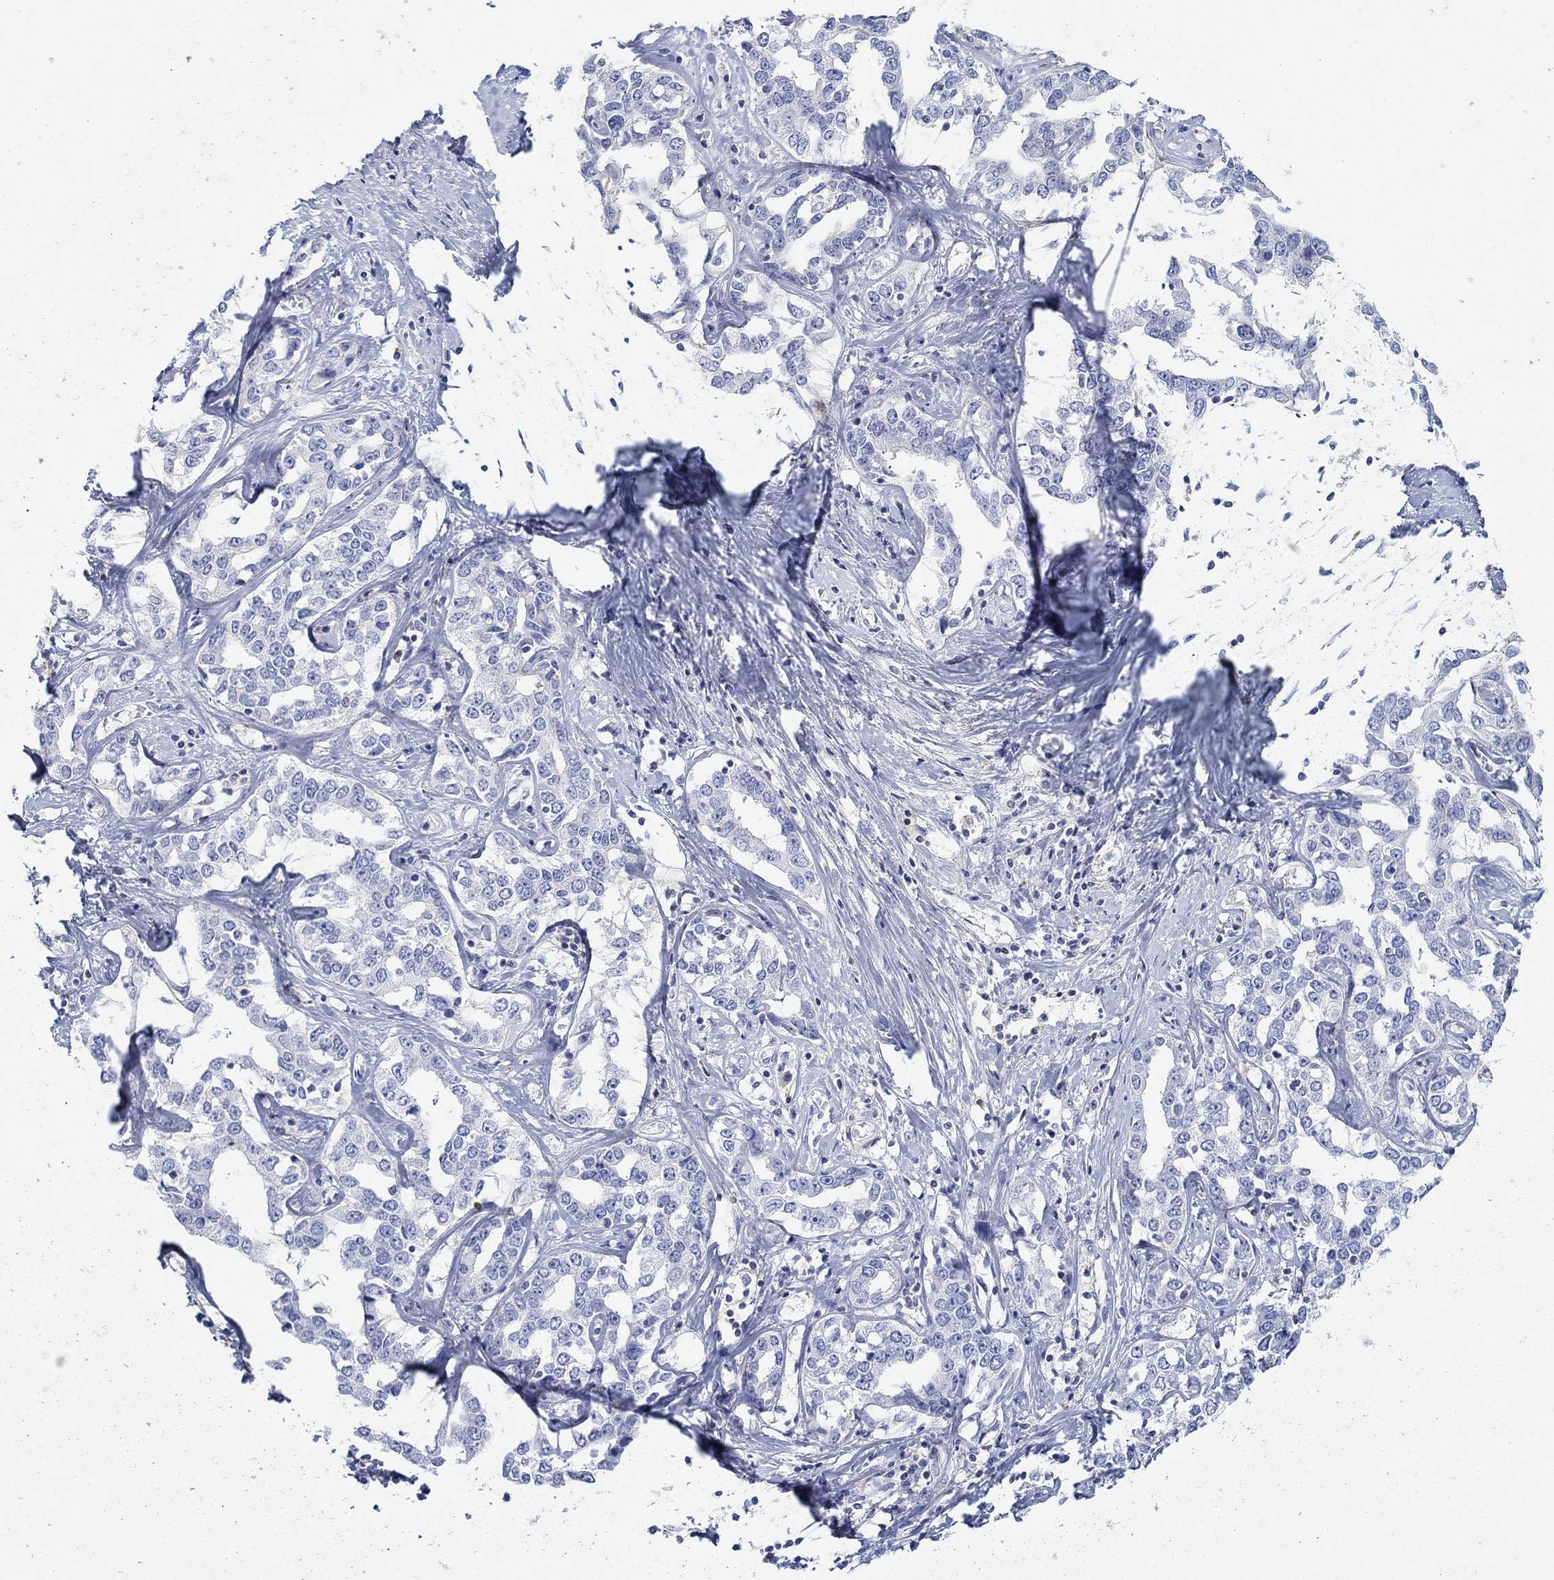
{"staining": {"intensity": "negative", "quantity": "none", "location": "none"}, "tissue": "liver cancer", "cell_type": "Tumor cells", "image_type": "cancer", "snomed": [{"axis": "morphology", "description": "Cholangiocarcinoma"}, {"axis": "topography", "description": "Liver"}], "caption": "Immunohistochemical staining of human cholangiocarcinoma (liver) exhibits no significant staining in tumor cells.", "gene": "PPIL6", "patient": {"sex": "male", "age": 59}}